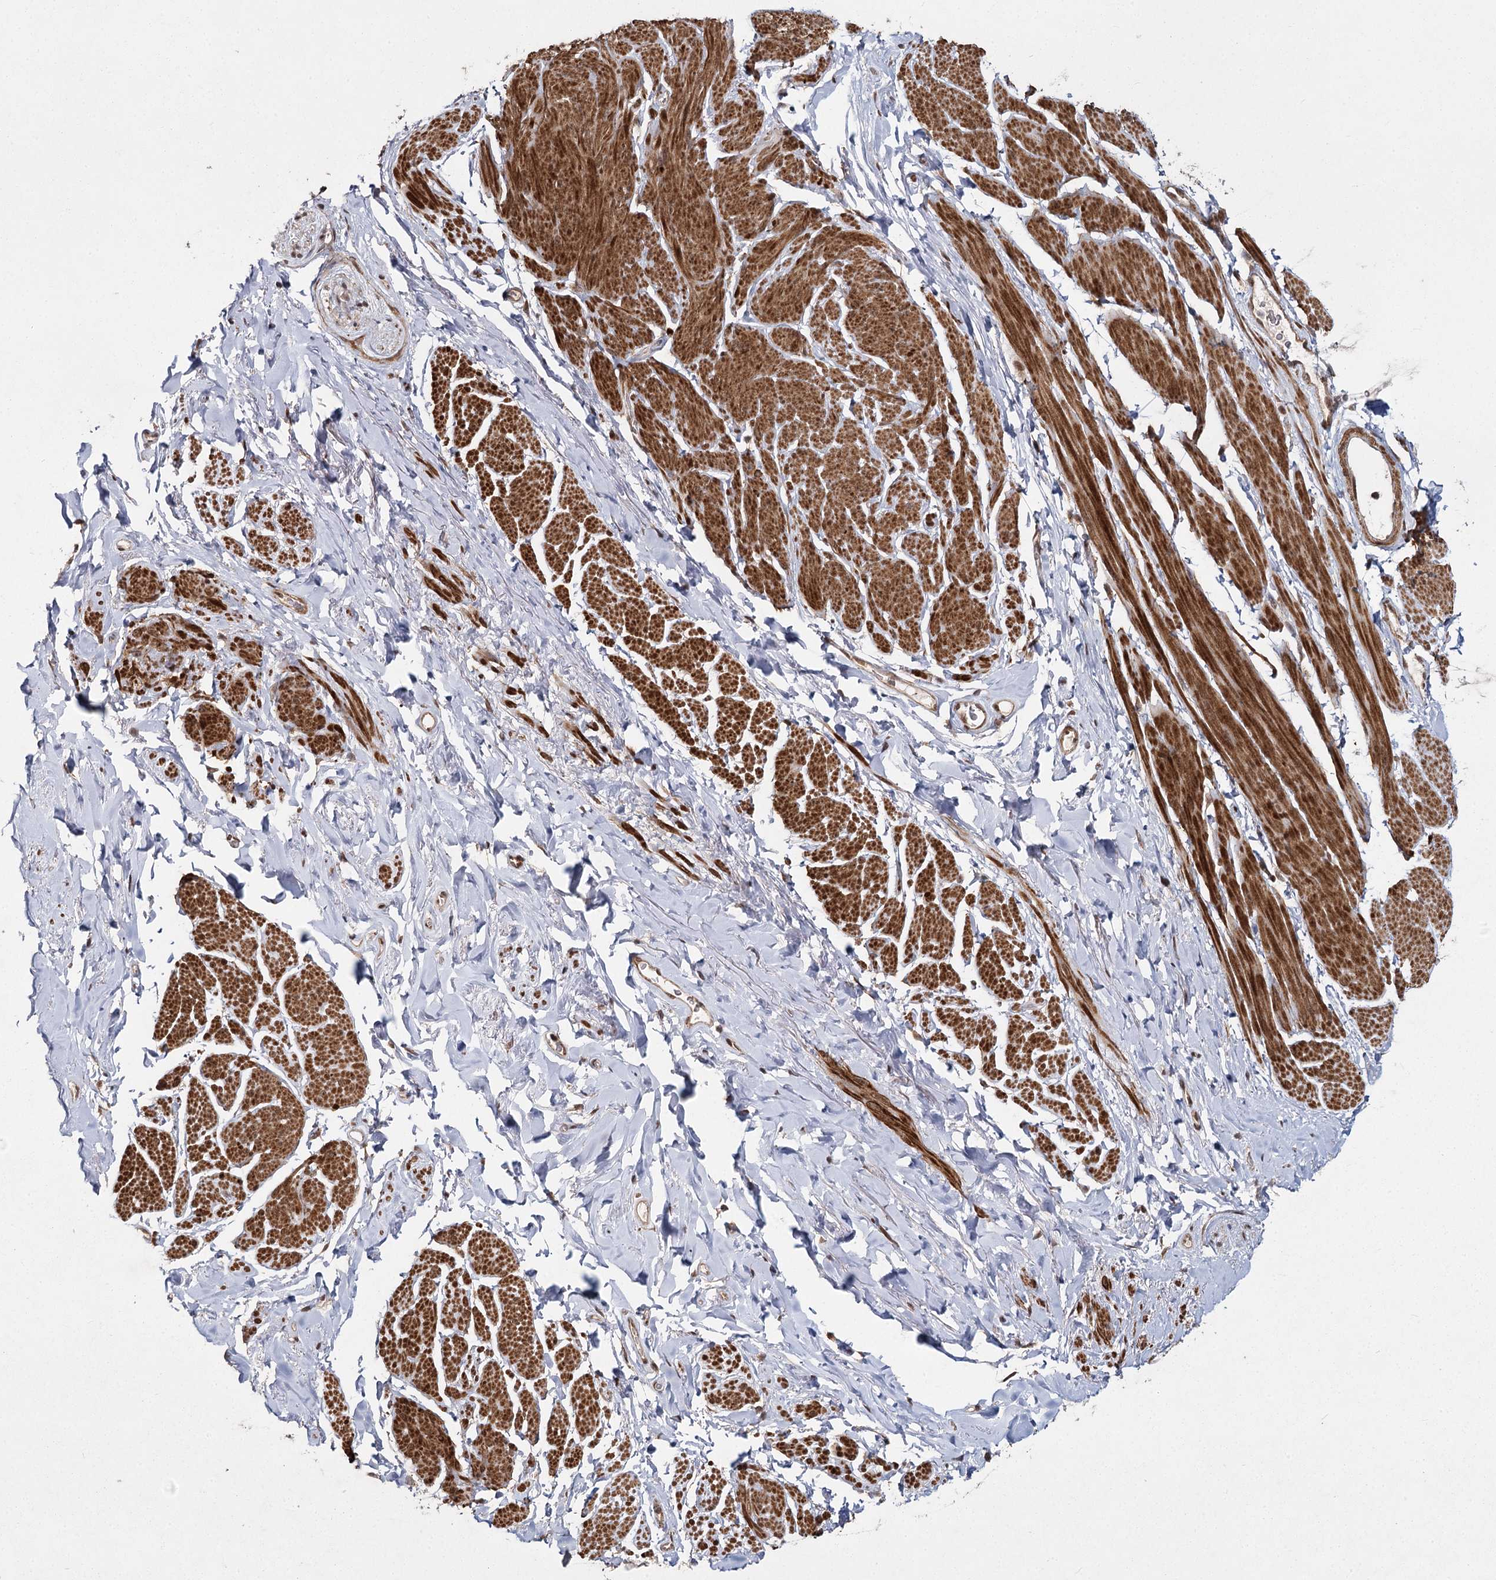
{"staining": {"intensity": "moderate", "quantity": ">75%", "location": "cytoplasmic/membranous"}, "tissue": "smooth muscle", "cell_type": "Smooth muscle cells", "image_type": "normal", "snomed": [{"axis": "morphology", "description": "Normal tissue, NOS"}, {"axis": "topography", "description": "Smooth muscle"}, {"axis": "topography", "description": "Peripheral nerve tissue"}], "caption": "Benign smooth muscle reveals moderate cytoplasmic/membranous staining in approximately >75% of smooth muscle cells, visualized by immunohistochemistry.", "gene": "ZCCHC24", "patient": {"sex": "male", "age": 69}}